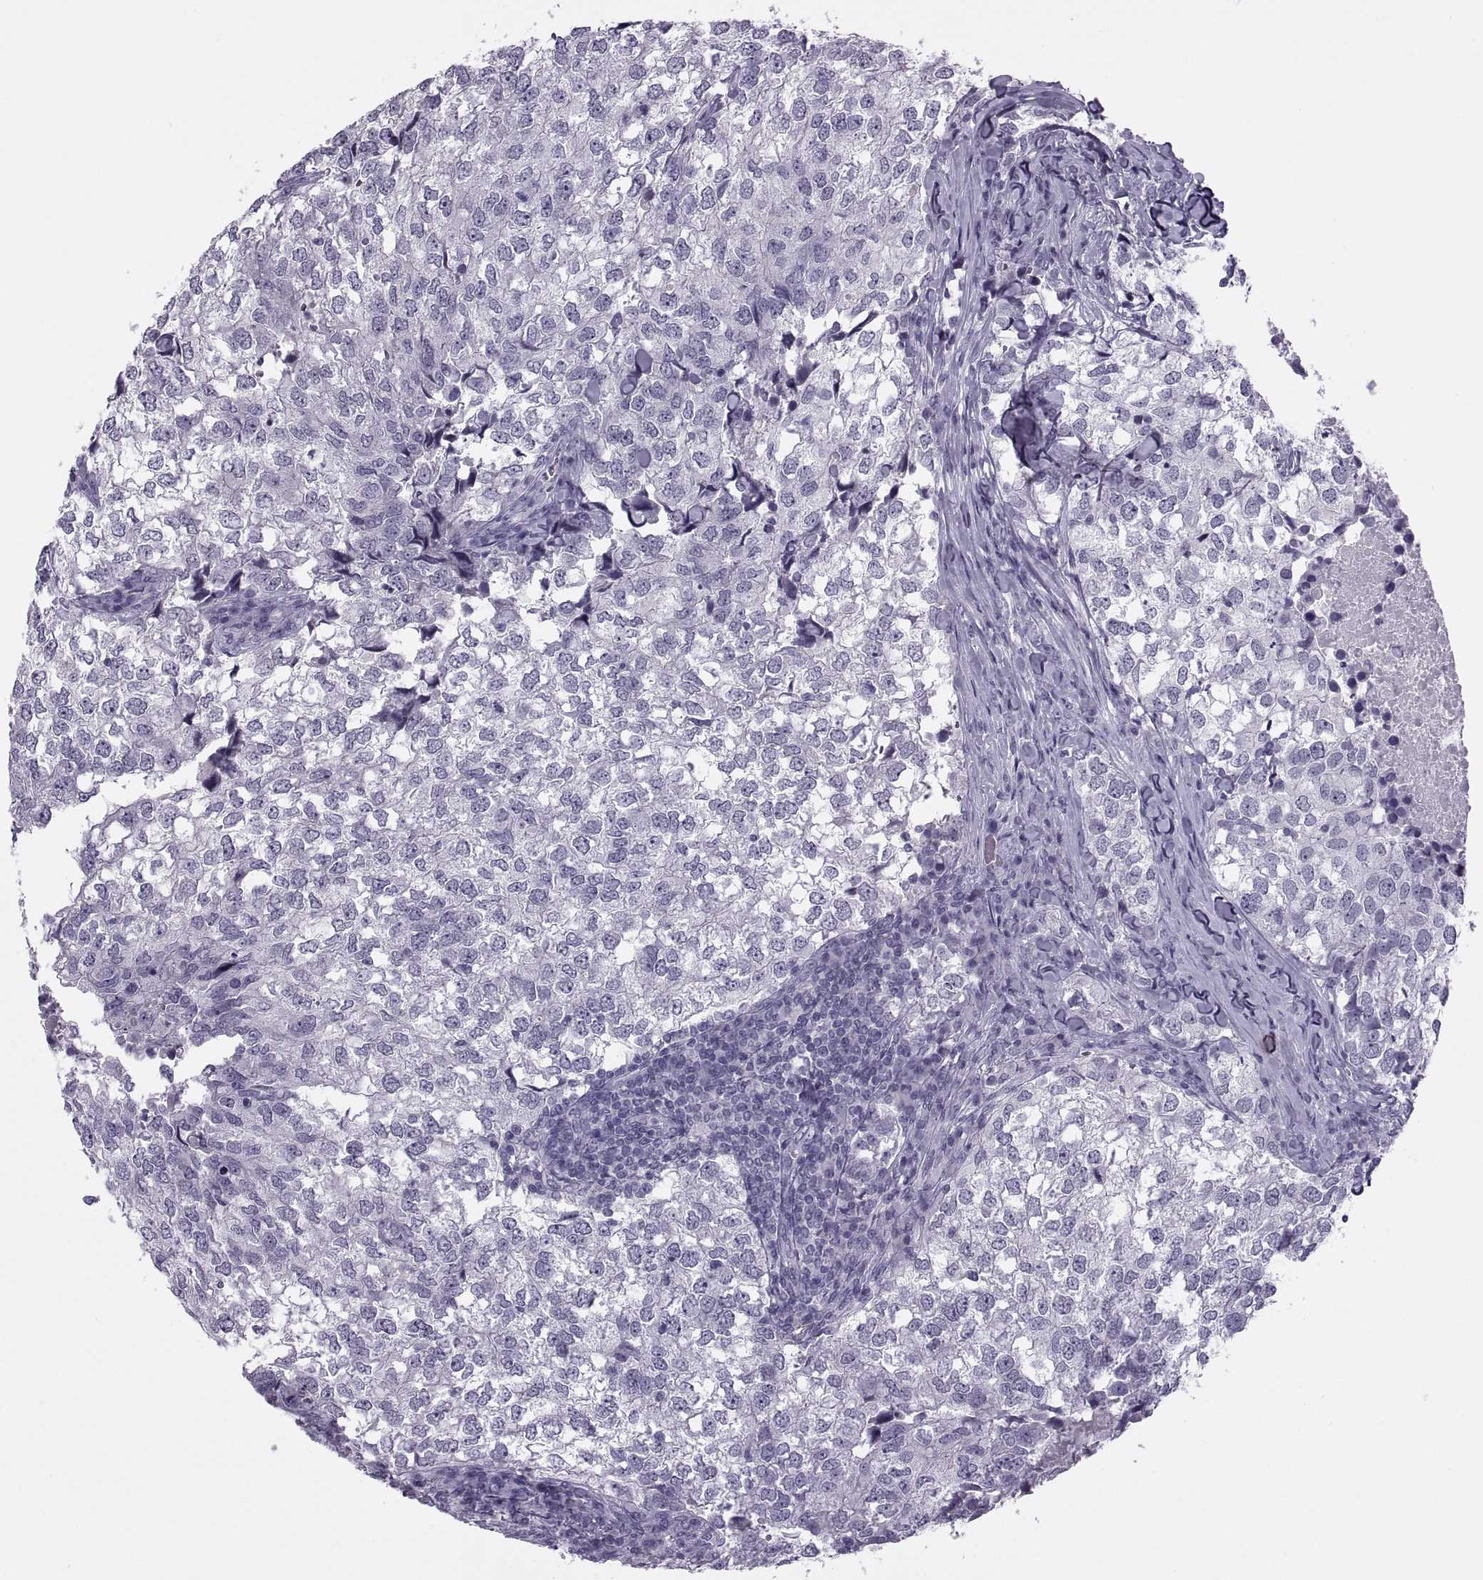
{"staining": {"intensity": "negative", "quantity": "none", "location": "none"}, "tissue": "breast cancer", "cell_type": "Tumor cells", "image_type": "cancer", "snomed": [{"axis": "morphology", "description": "Duct carcinoma"}, {"axis": "topography", "description": "Breast"}], "caption": "This histopathology image is of breast infiltrating ductal carcinoma stained with immunohistochemistry (IHC) to label a protein in brown with the nuclei are counter-stained blue. There is no positivity in tumor cells. Brightfield microscopy of immunohistochemistry (IHC) stained with DAB (3,3'-diaminobenzidine) (brown) and hematoxylin (blue), captured at high magnification.", "gene": "SYNGR4", "patient": {"sex": "female", "age": 30}}